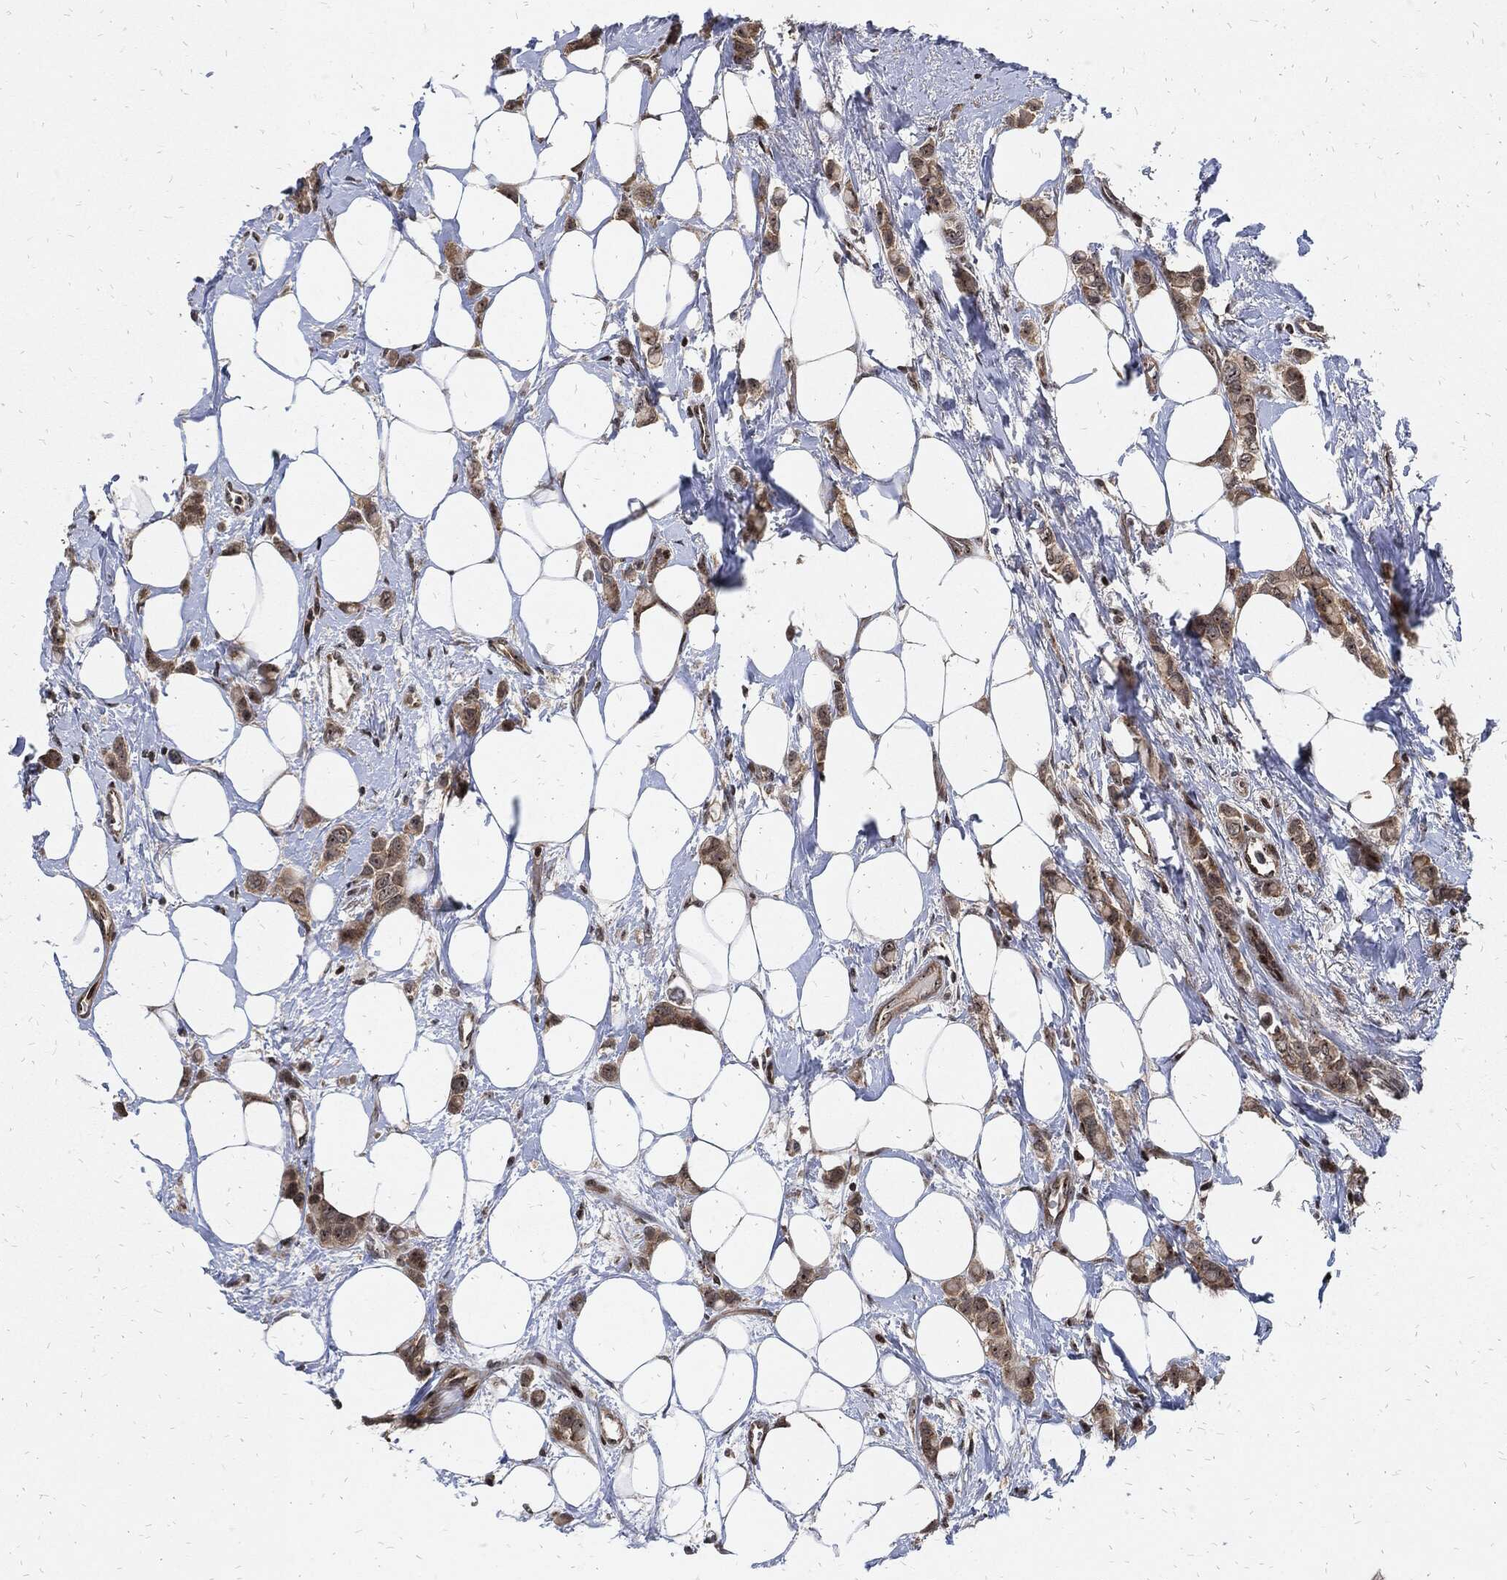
{"staining": {"intensity": "negative", "quantity": "none", "location": "none"}, "tissue": "breast cancer", "cell_type": "Tumor cells", "image_type": "cancer", "snomed": [{"axis": "morphology", "description": "Lobular carcinoma"}, {"axis": "topography", "description": "Breast"}], "caption": "High magnification brightfield microscopy of lobular carcinoma (breast) stained with DAB (3,3'-diaminobenzidine) (brown) and counterstained with hematoxylin (blue): tumor cells show no significant positivity.", "gene": "ZNF775", "patient": {"sex": "female", "age": 66}}